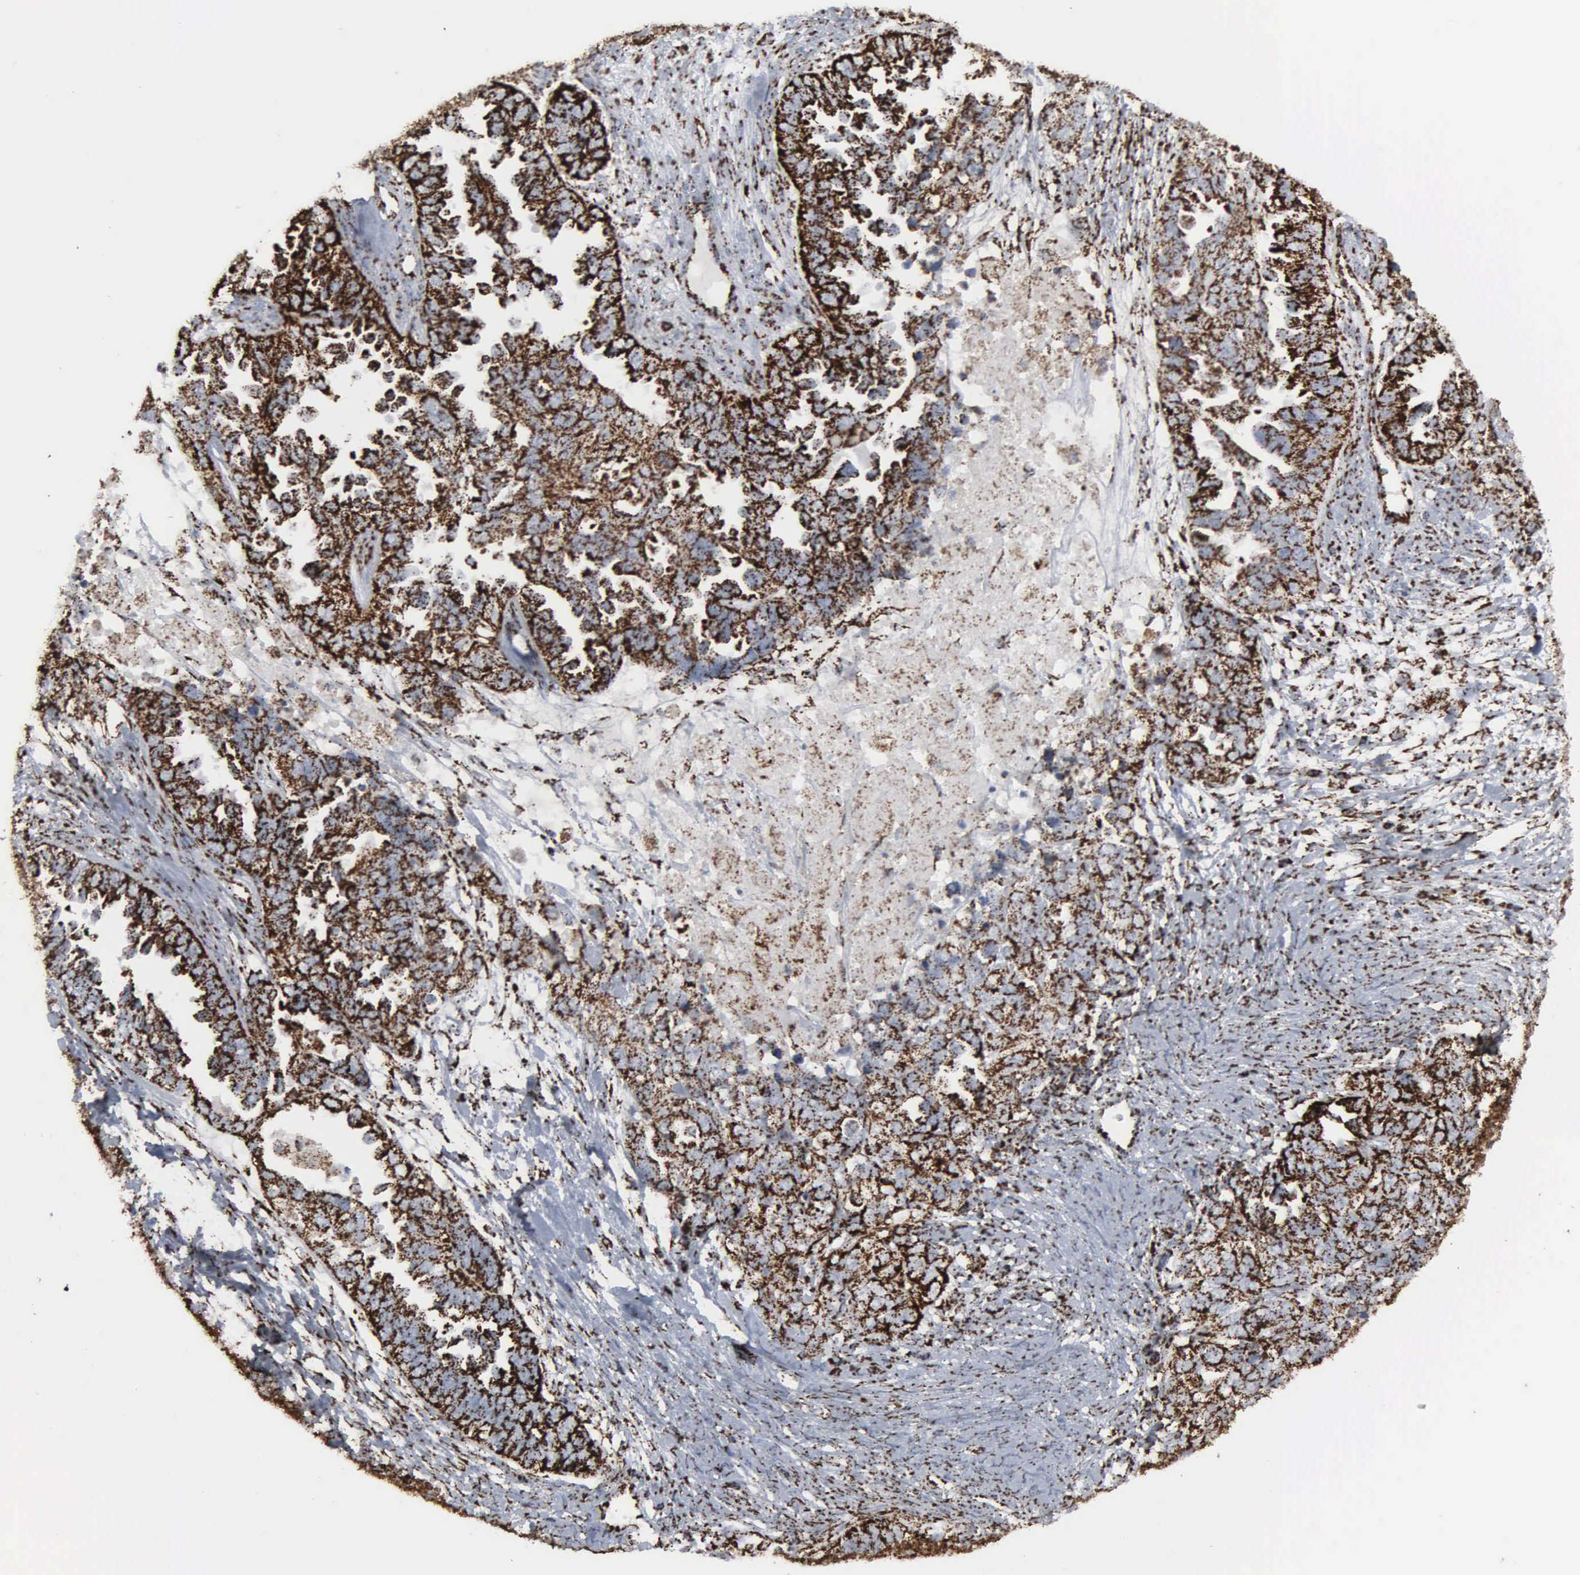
{"staining": {"intensity": "strong", "quantity": ">75%", "location": "cytoplasmic/membranous"}, "tissue": "ovarian cancer", "cell_type": "Tumor cells", "image_type": "cancer", "snomed": [{"axis": "morphology", "description": "Cystadenocarcinoma, serous, NOS"}, {"axis": "topography", "description": "Ovary"}], "caption": "Protein staining of ovarian cancer tissue exhibits strong cytoplasmic/membranous staining in approximately >75% of tumor cells.", "gene": "HSPA9", "patient": {"sex": "female", "age": 82}}